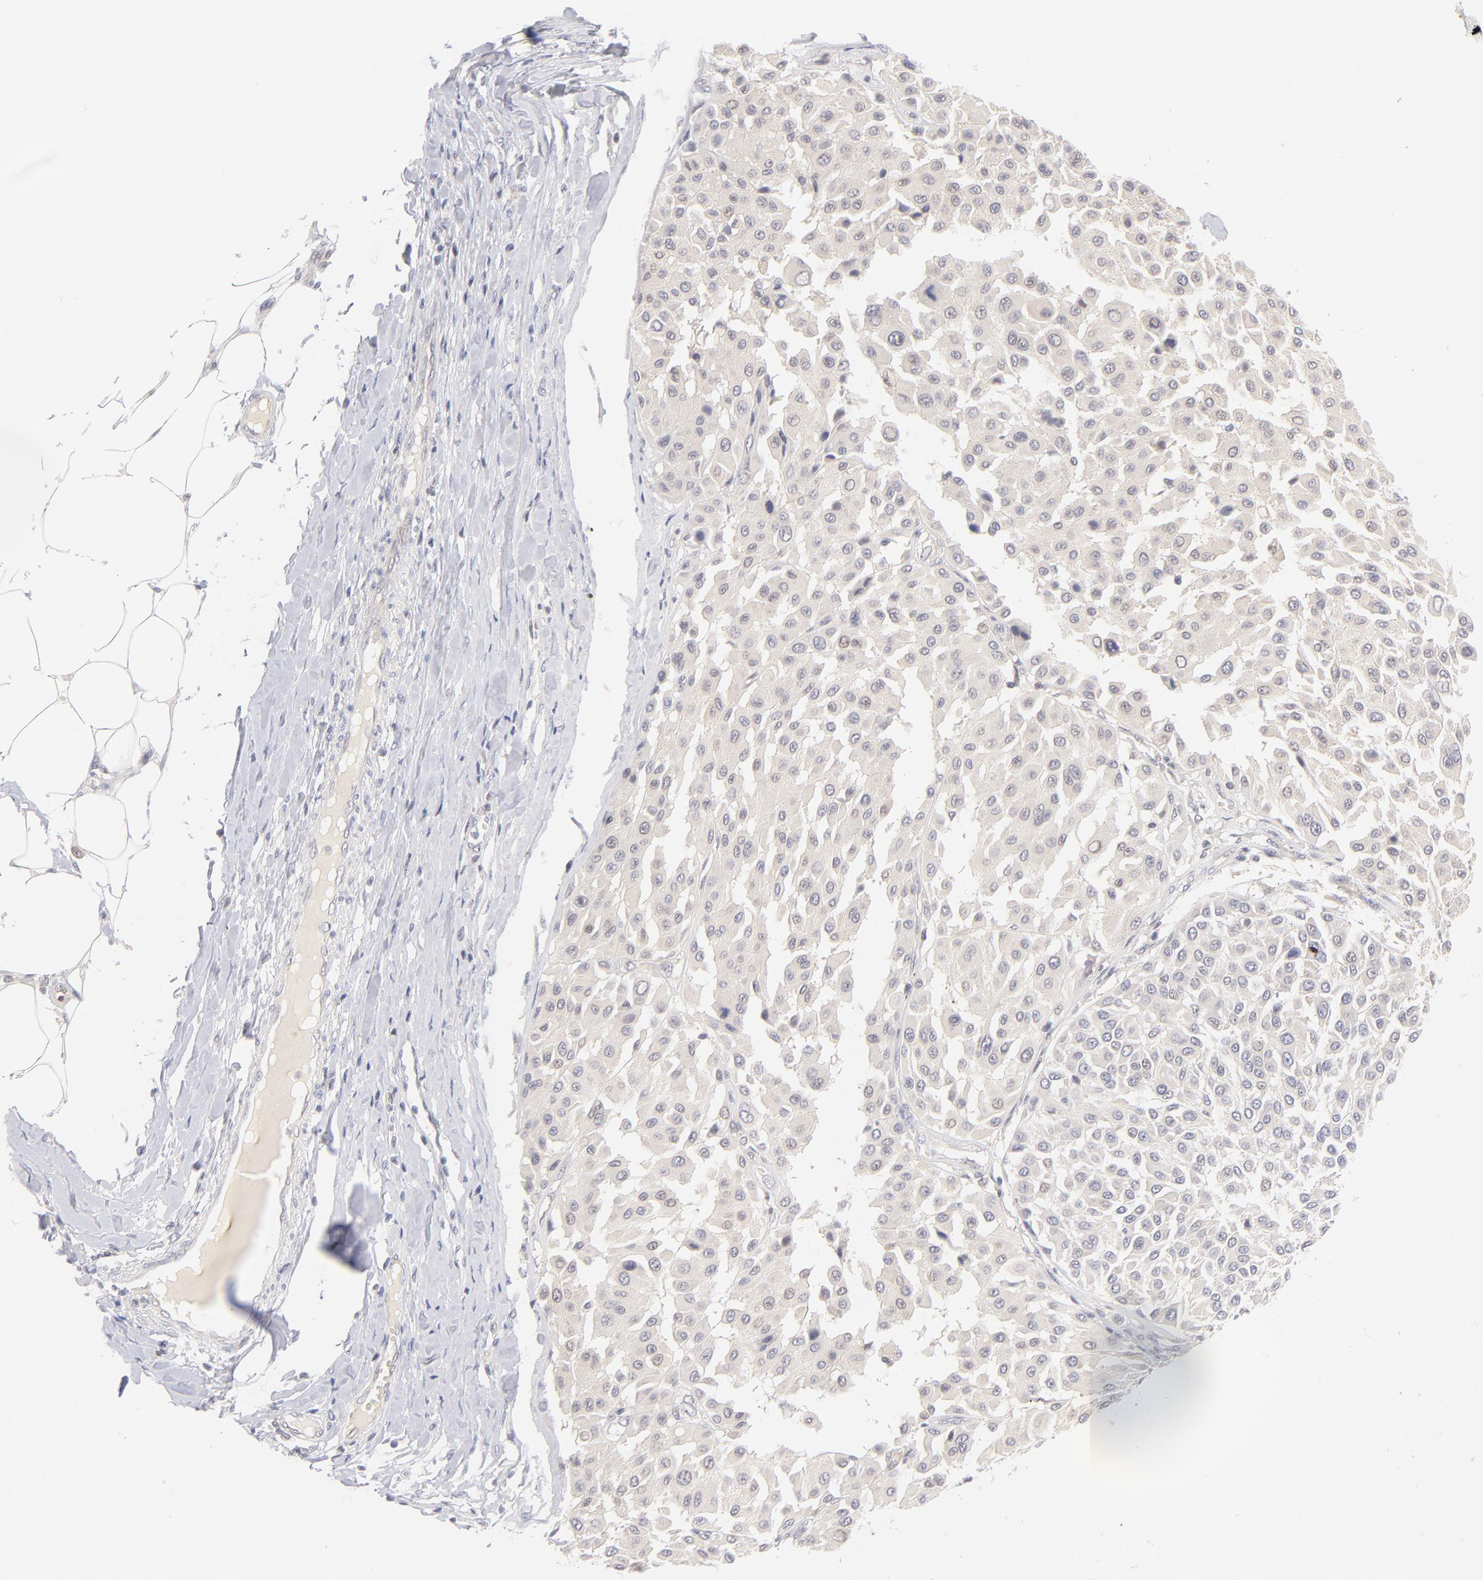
{"staining": {"intensity": "negative", "quantity": "none", "location": "none"}, "tissue": "melanoma", "cell_type": "Tumor cells", "image_type": "cancer", "snomed": [{"axis": "morphology", "description": "Malignant melanoma, Metastatic site"}, {"axis": "topography", "description": "Soft tissue"}], "caption": "Melanoma stained for a protein using immunohistochemistry (IHC) demonstrates no positivity tumor cells.", "gene": "CASP6", "patient": {"sex": "male", "age": 41}}